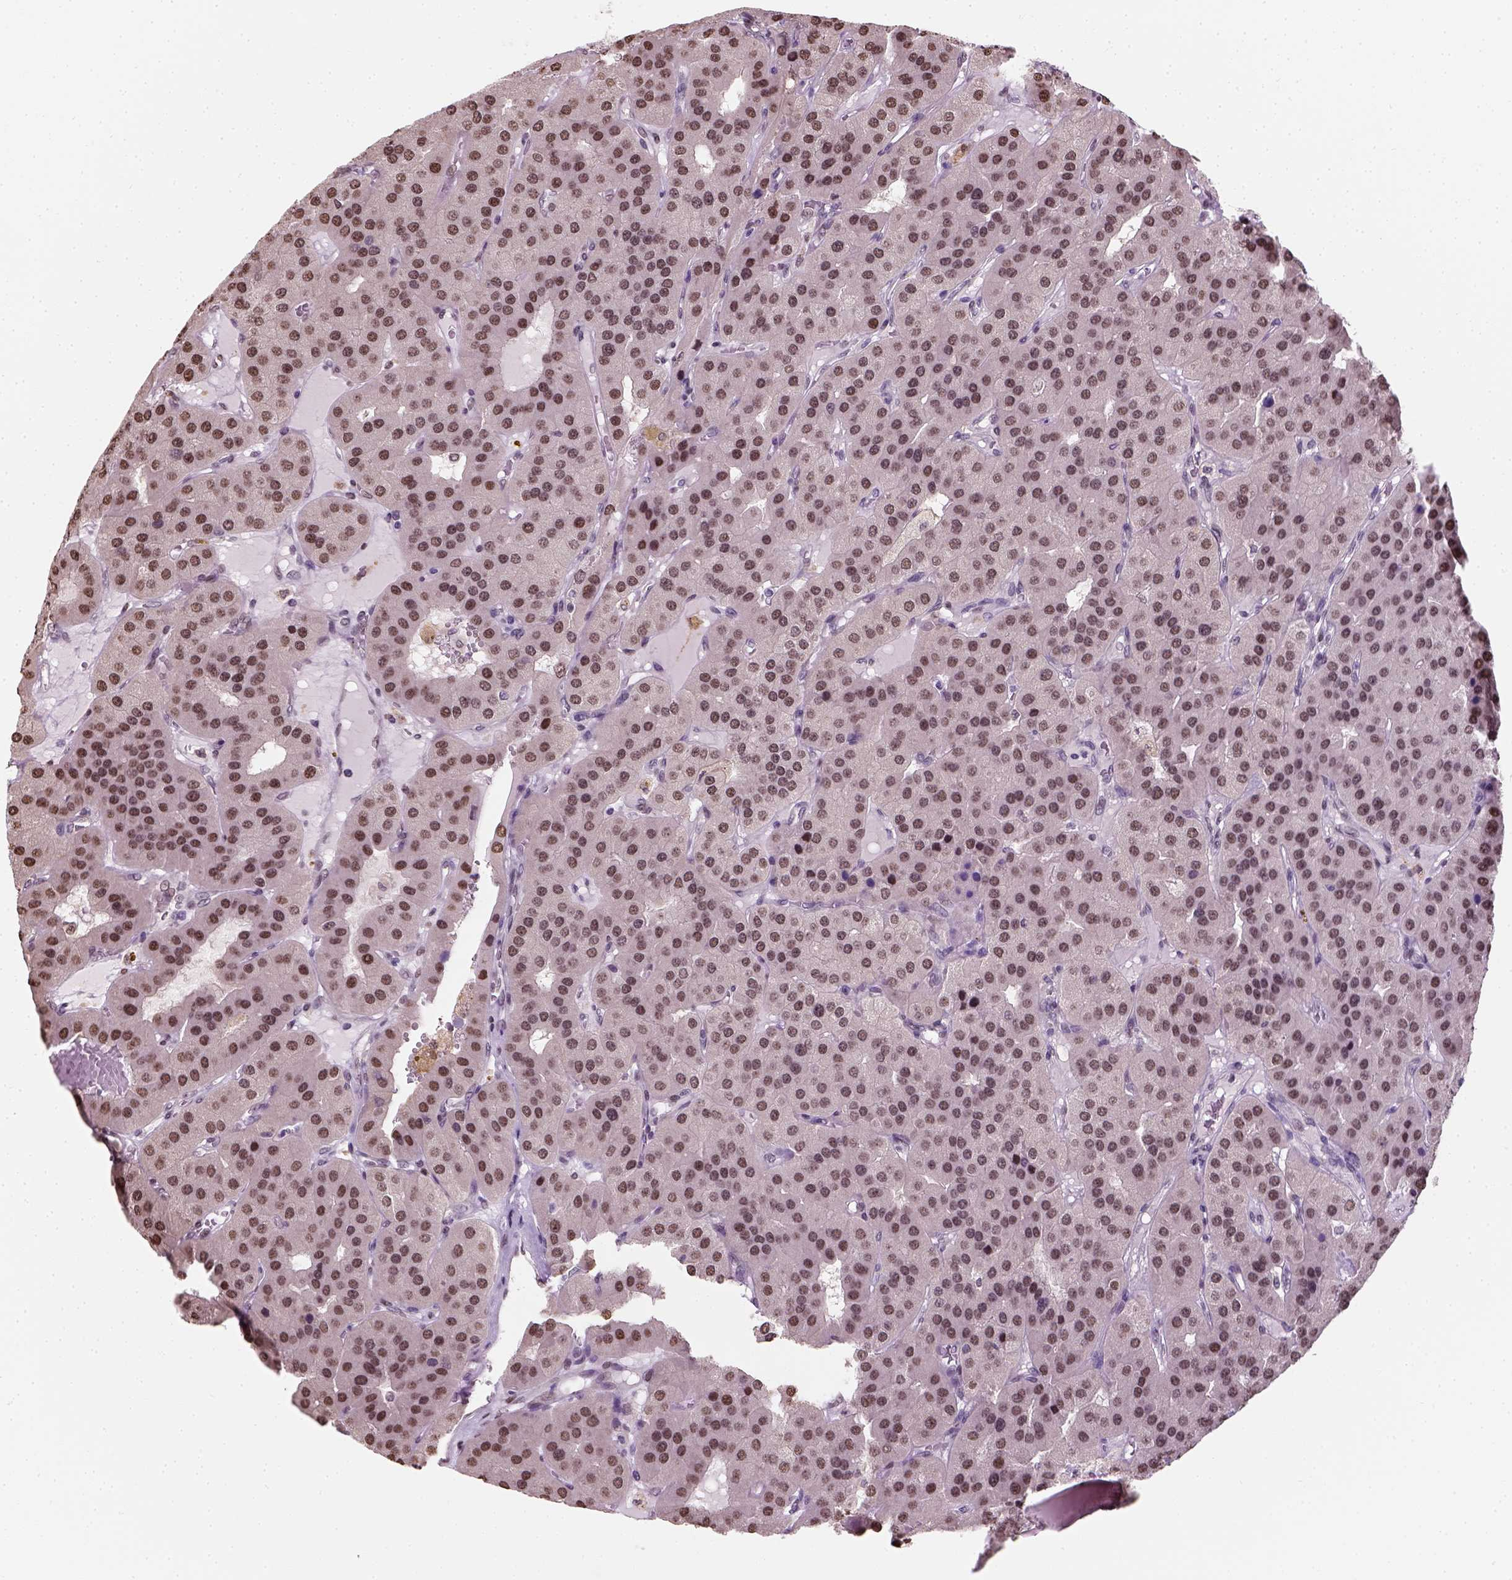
{"staining": {"intensity": "moderate", "quantity": ">75%", "location": "nuclear"}, "tissue": "parathyroid gland", "cell_type": "Glandular cells", "image_type": "normal", "snomed": [{"axis": "morphology", "description": "Normal tissue, NOS"}, {"axis": "morphology", "description": "Adenoma, NOS"}, {"axis": "topography", "description": "Parathyroid gland"}], "caption": "A brown stain highlights moderate nuclear staining of a protein in glandular cells of benign human parathyroid gland.", "gene": "C1orf112", "patient": {"sex": "female", "age": 86}}